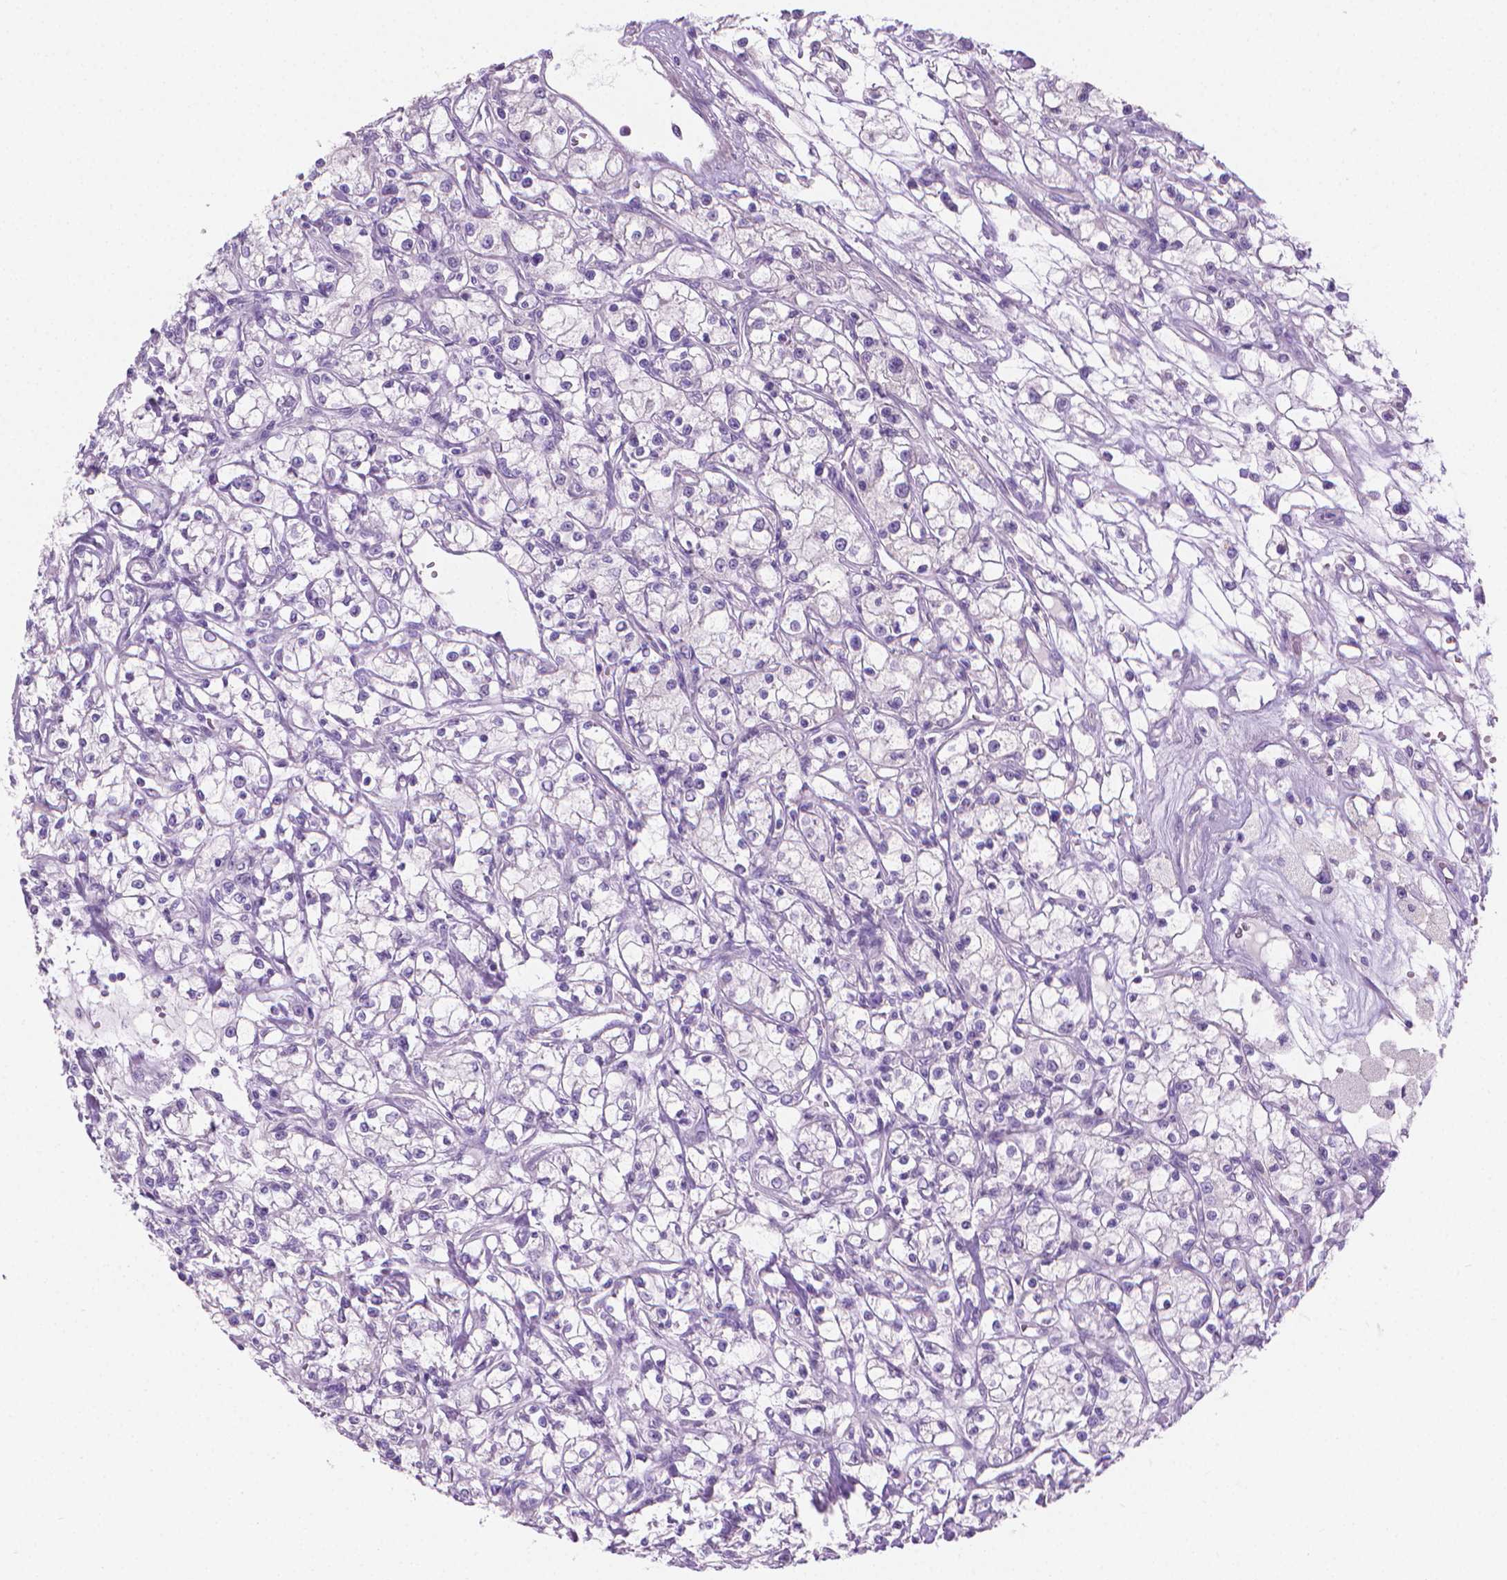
{"staining": {"intensity": "negative", "quantity": "none", "location": "none"}, "tissue": "renal cancer", "cell_type": "Tumor cells", "image_type": "cancer", "snomed": [{"axis": "morphology", "description": "Adenocarcinoma, NOS"}, {"axis": "topography", "description": "Kidney"}], "caption": "Photomicrograph shows no protein expression in tumor cells of renal adenocarcinoma tissue.", "gene": "GSDMA", "patient": {"sex": "female", "age": 59}}